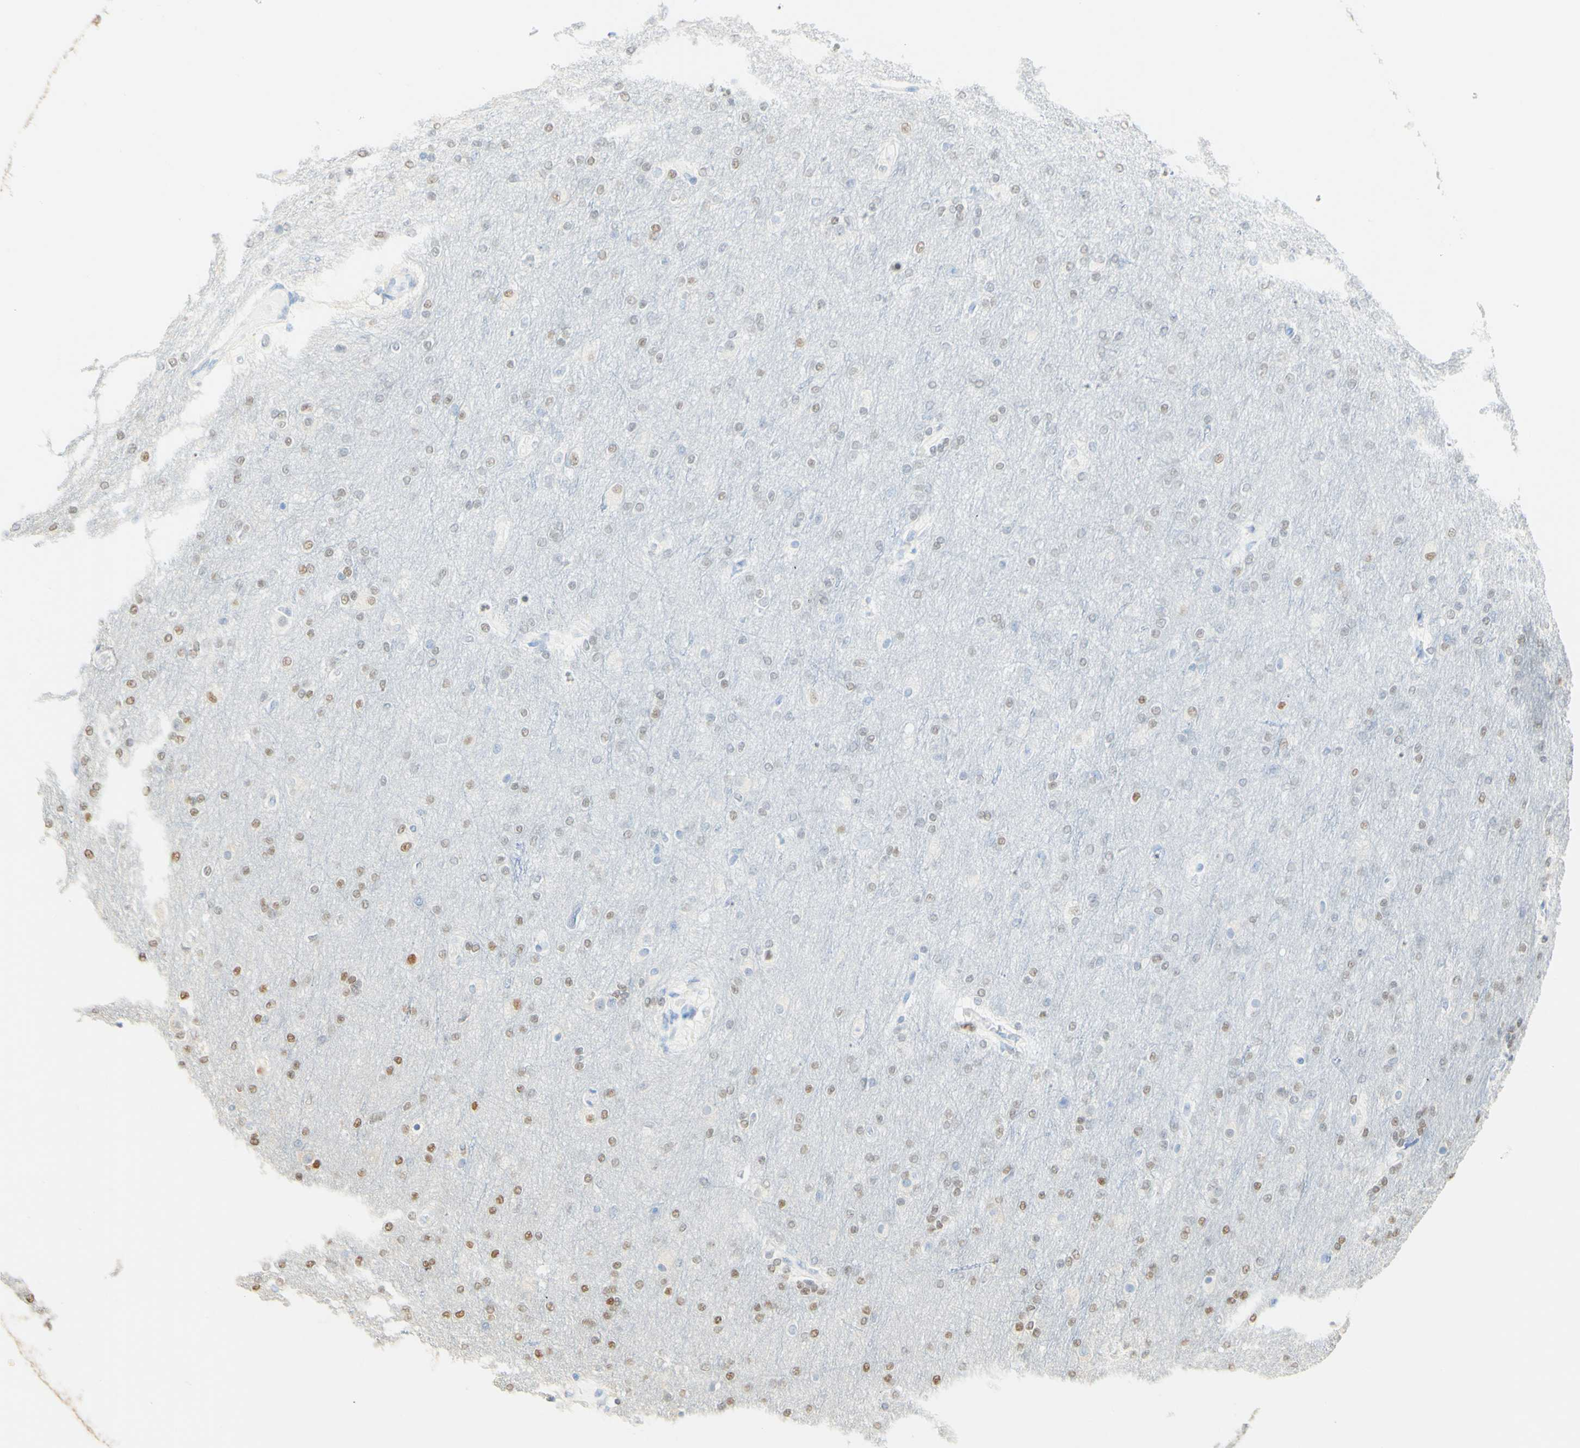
{"staining": {"intensity": "weak", "quantity": "<25%", "location": "nuclear"}, "tissue": "glioma", "cell_type": "Tumor cells", "image_type": "cancer", "snomed": [{"axis": "morphology", "description": "Glioma, malignant, High grade"}, {"axis": "topography", "description": "Cerebral cortex"}], "caption": "Immunohistochemistry micrograph of human high-grade glioma (malignant) stained for a protein (brown), which exhibits no staining in tumor cells. (DAB (3,3'-diaminobenzidine) immunohistochemistry (IHC), high magnification).", "gene": "MAP3K4", "patient": {"sex": "female", "age": 36}}